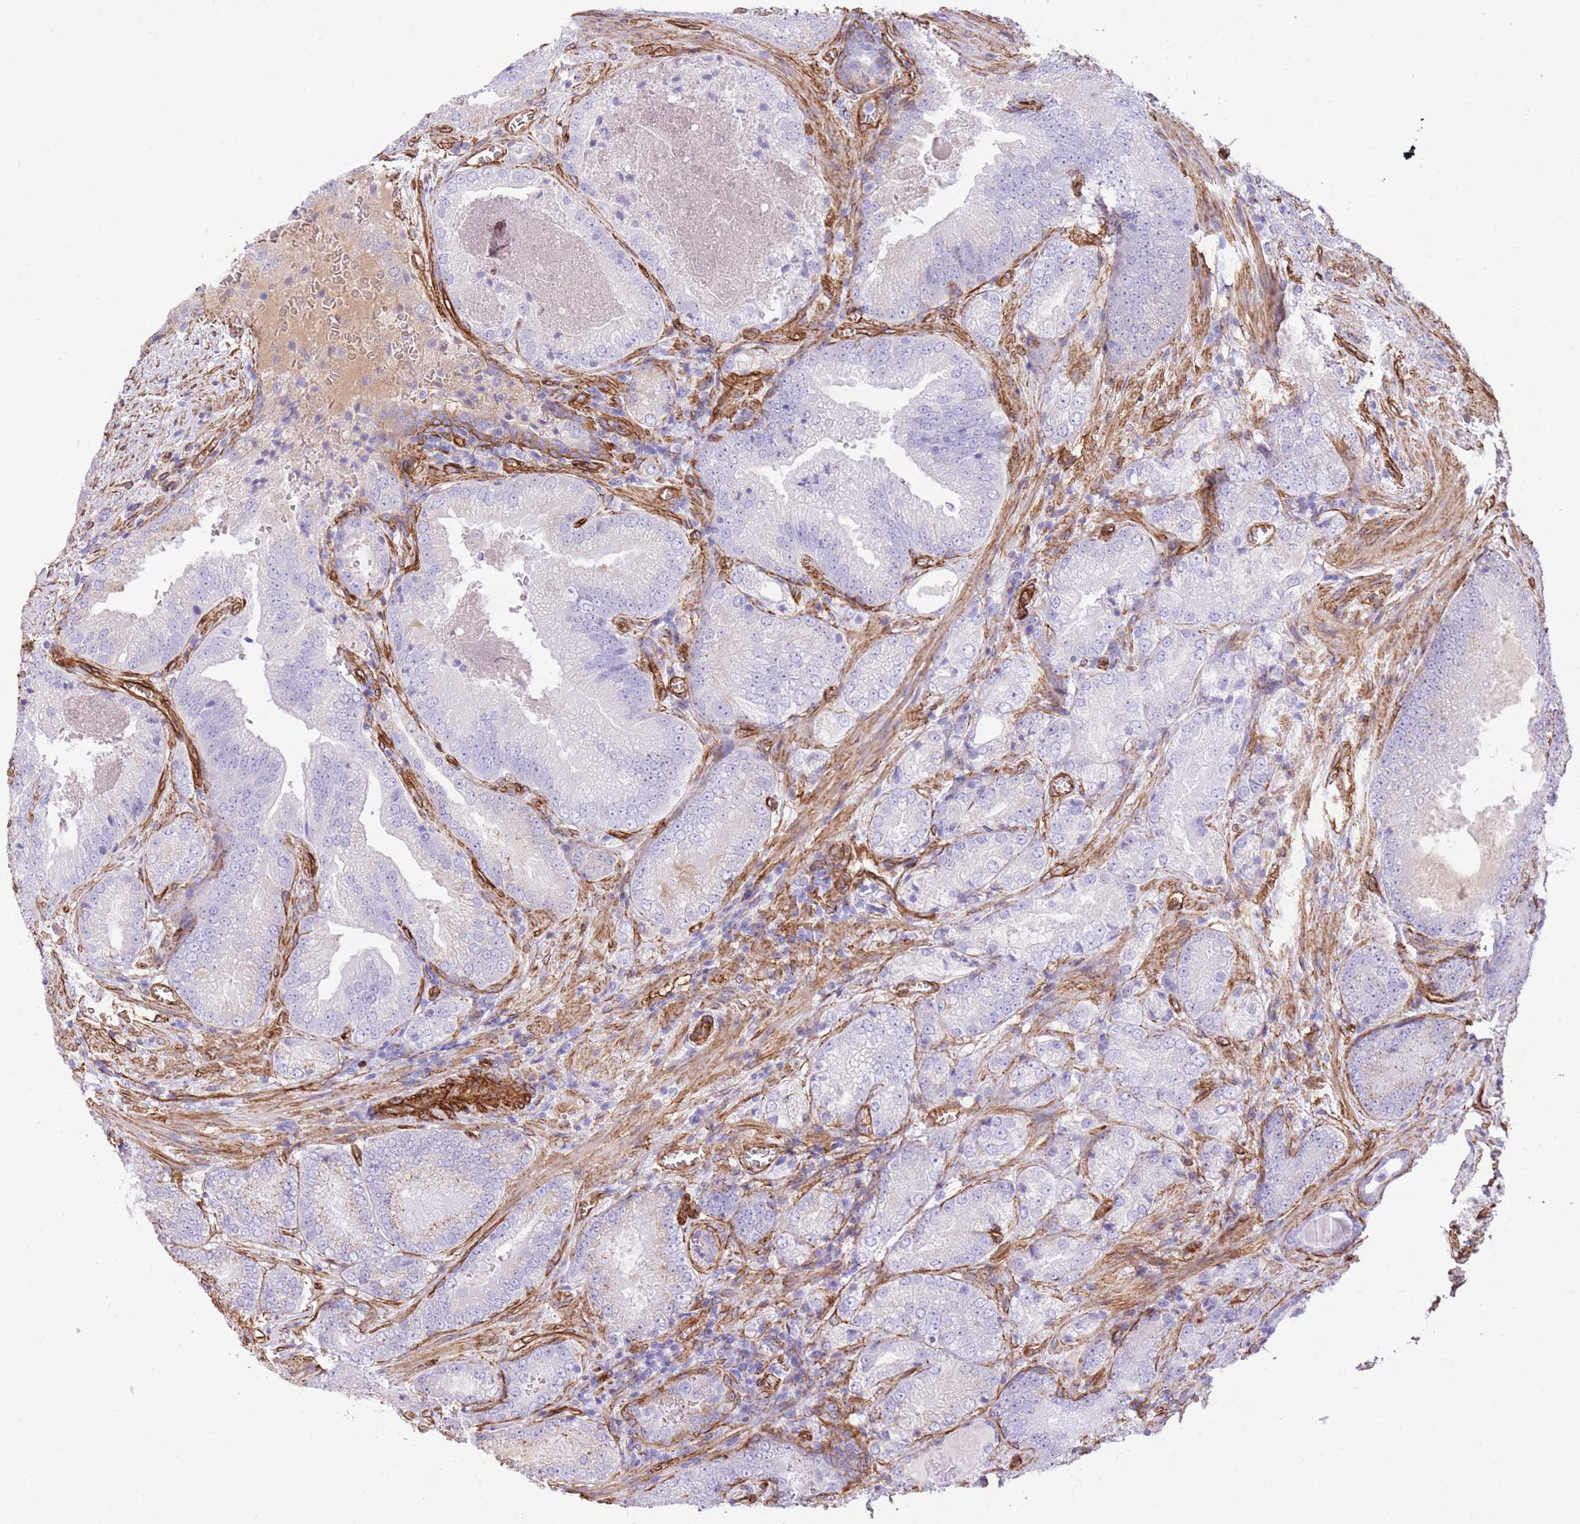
{"staining": {"intensity": "negative", "quantity": "none", "location": "none"}, "tissue": "prostate cancer", "cell_type": "Tumor cells", "image_type": "cancer", "snomed": [{"axis": "morphology", "description": "Adenocarcinoma, High grade"}, {"axis": "topography", "description": "Prostate"}], "caption": "Prostate cancer was stained to show a protein in brown. There is no significant expression in tumor cells.", "gene": "CAVIN1", "patient": {"sex": "male", "age": 63}}